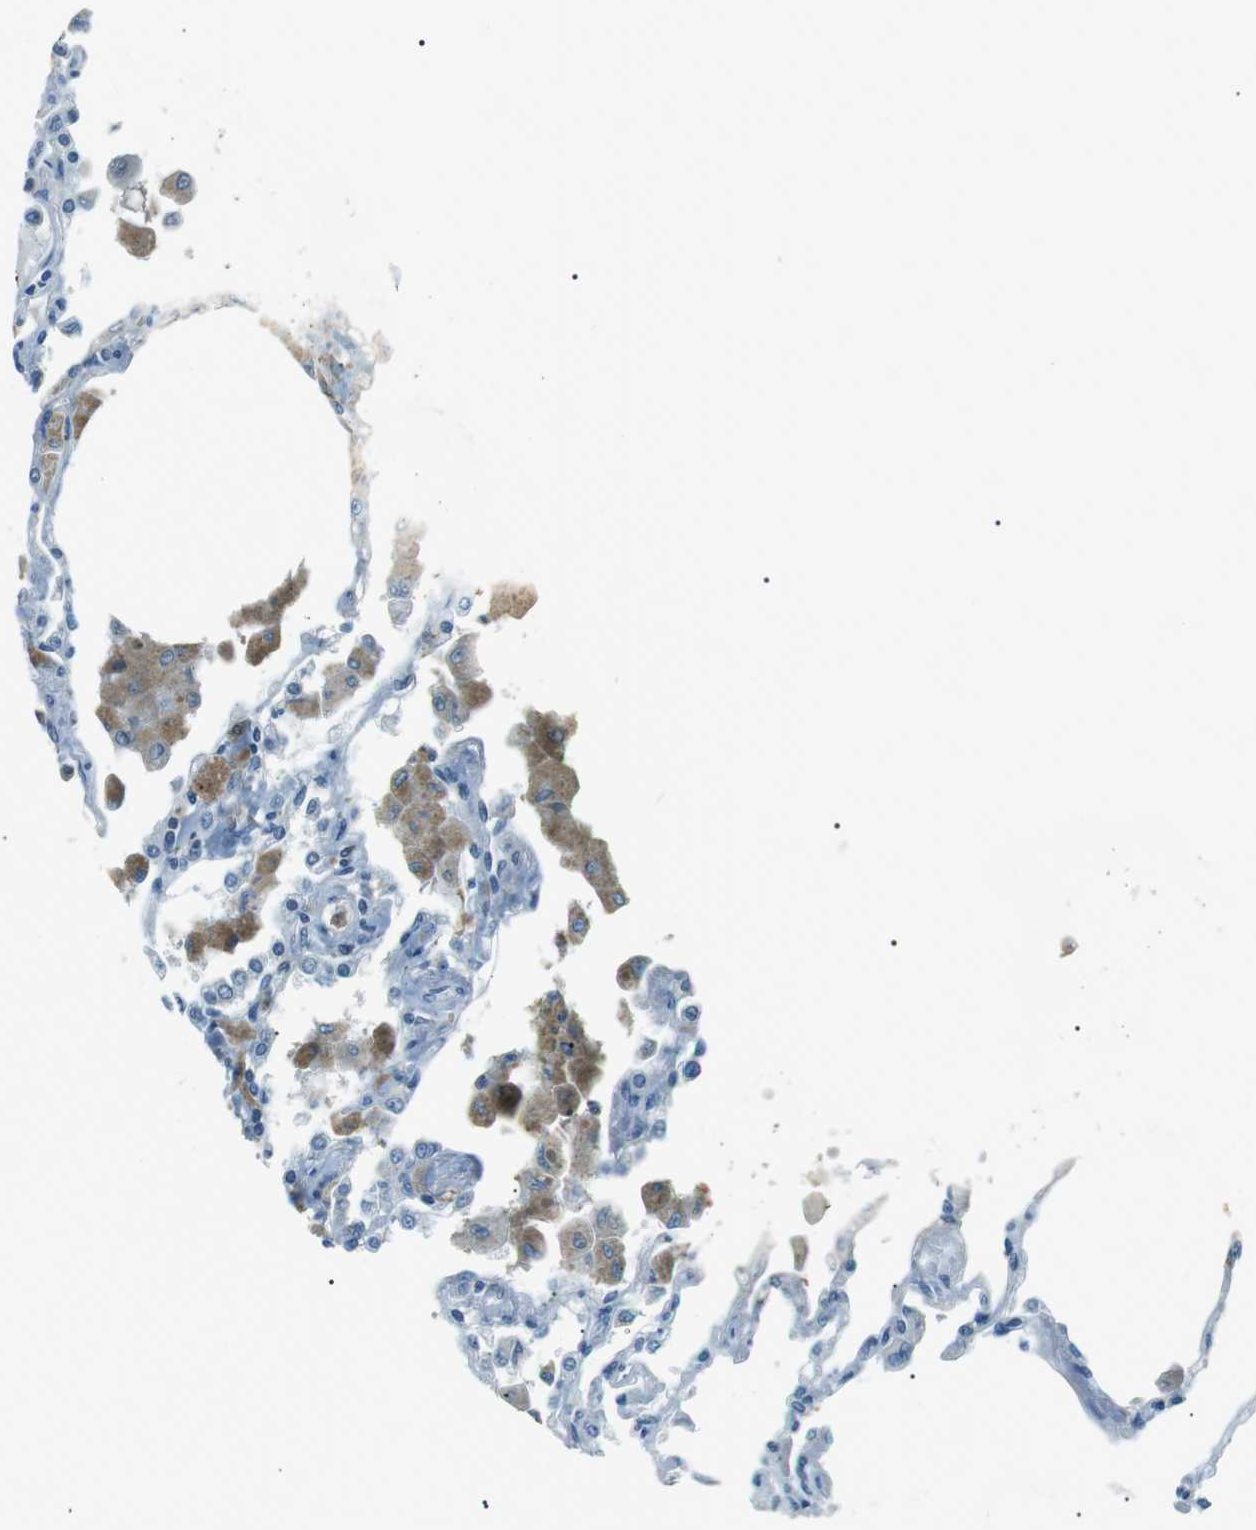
{"staining": {"intensity": "negative", "quantity": "none", "location": "none"}, "tissue": "lung", "cell_type": "Alveolar cells", "image_type": "normal", "snomed": [{"axis": "morphology", "description": "Normal tissue, NOS"}, {"axis": "topography", "description": "Bronchus"}, {"axis": "topography", "description": "Lung"}], "caption": "DAB immunohistochemical staining of normal lung demonstrates no significant staining in alveolar cells. Nuclei are stained in blue.", "gene": "ENSG00000289724", "patient": {"sex": "female", "age": 49}}